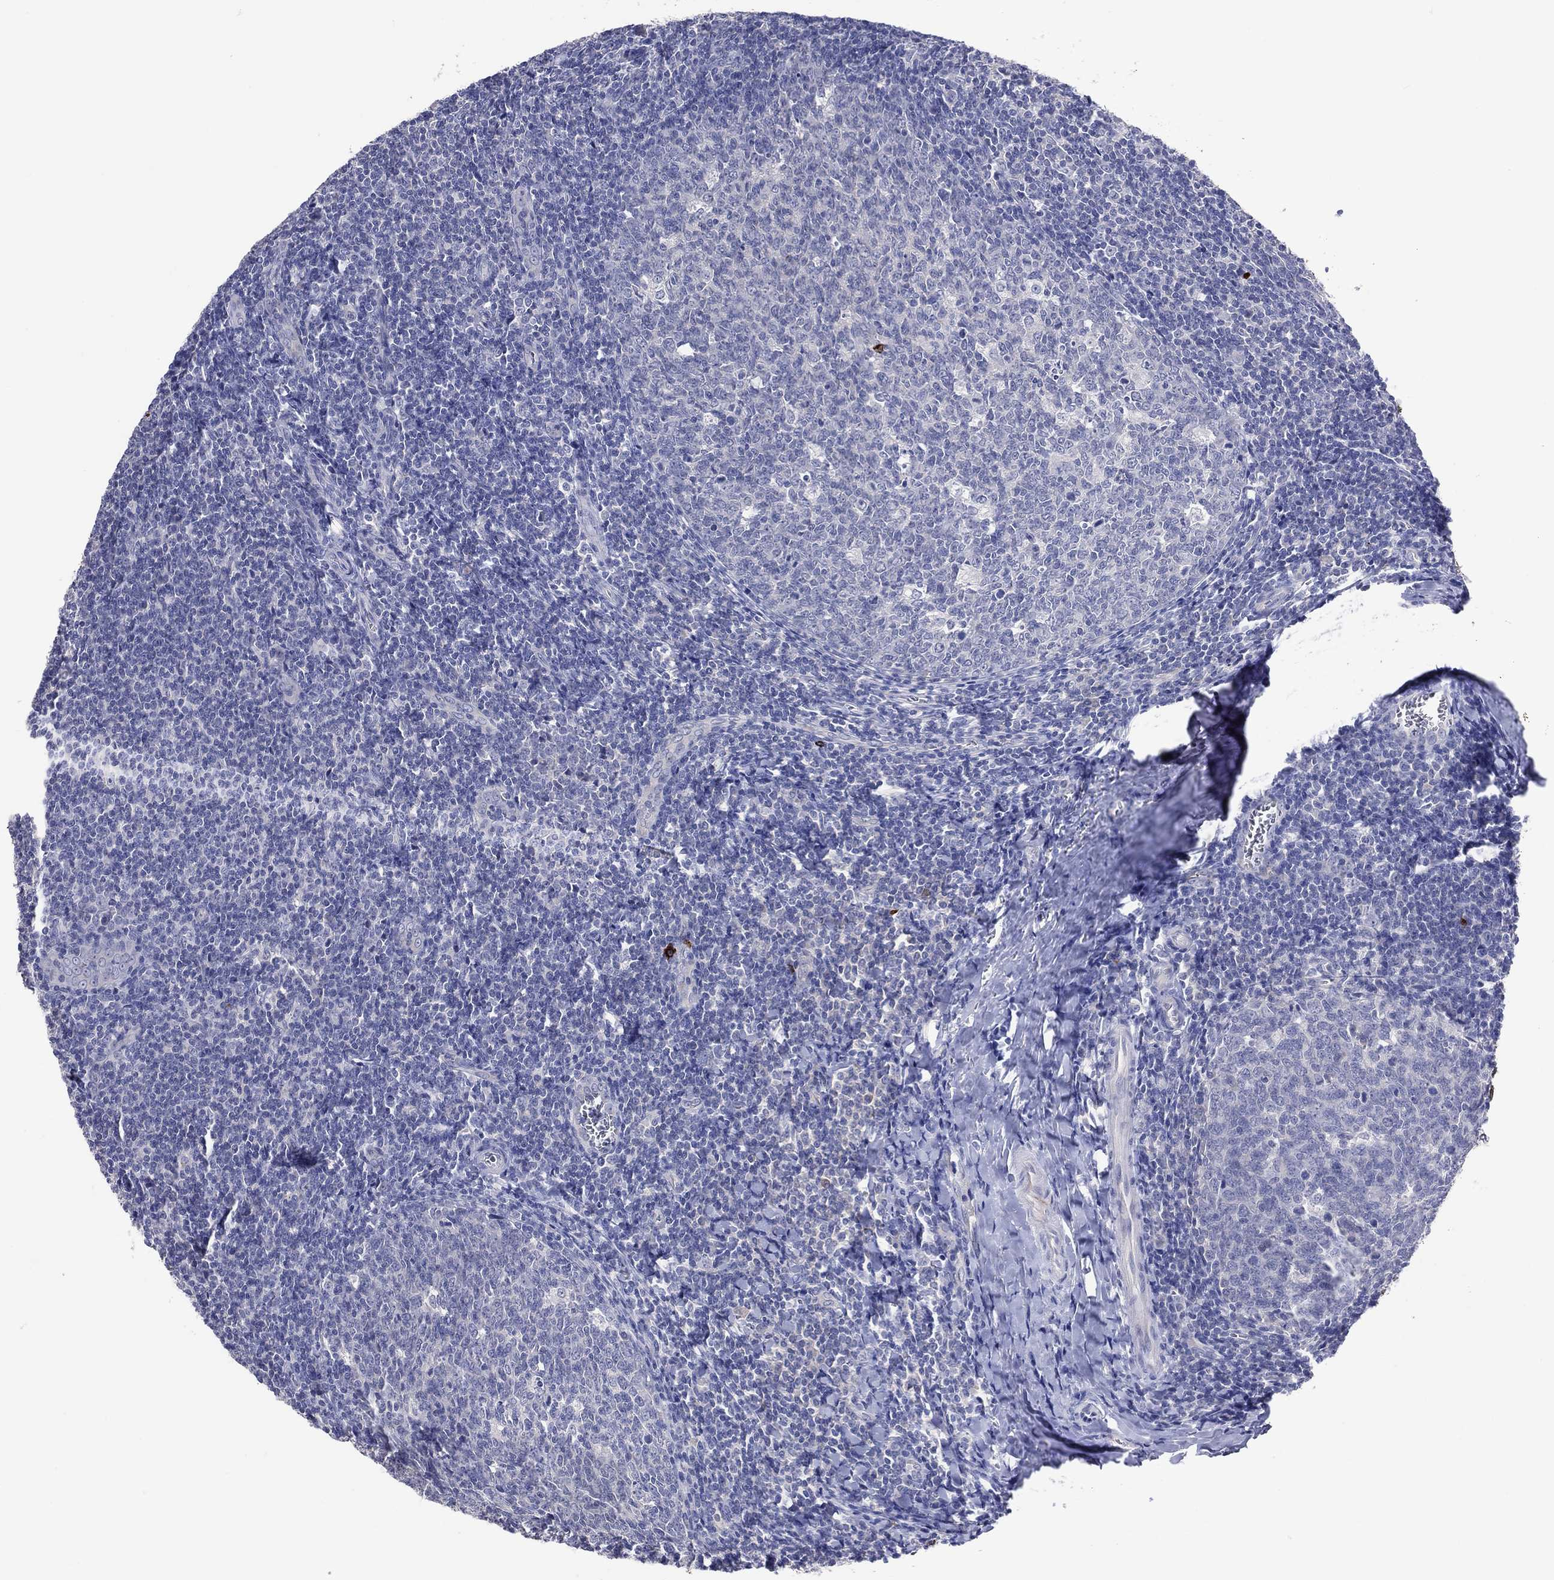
{"staining": {"intensity": "strong", "quantity": "<25%", "location": "cytoplasmic/membranous"}, "tissue": "tonsil", "cell_type": "Germinal center cells", "image_type": "normal", "snomed": [{"axis": "morphology", "description": "Normal tissue, NOS"}, {"axis": "topography", "description": "Tonsil"}], "caption": "This is a photomicrograph of immunohistochemistry staining of unremarkable tonsil, which shows strong expression in the cytoplasmic/membranous of germinal center cells.", "gene": "DNAH6", "patient": {"sex": "male", "age": 20}}